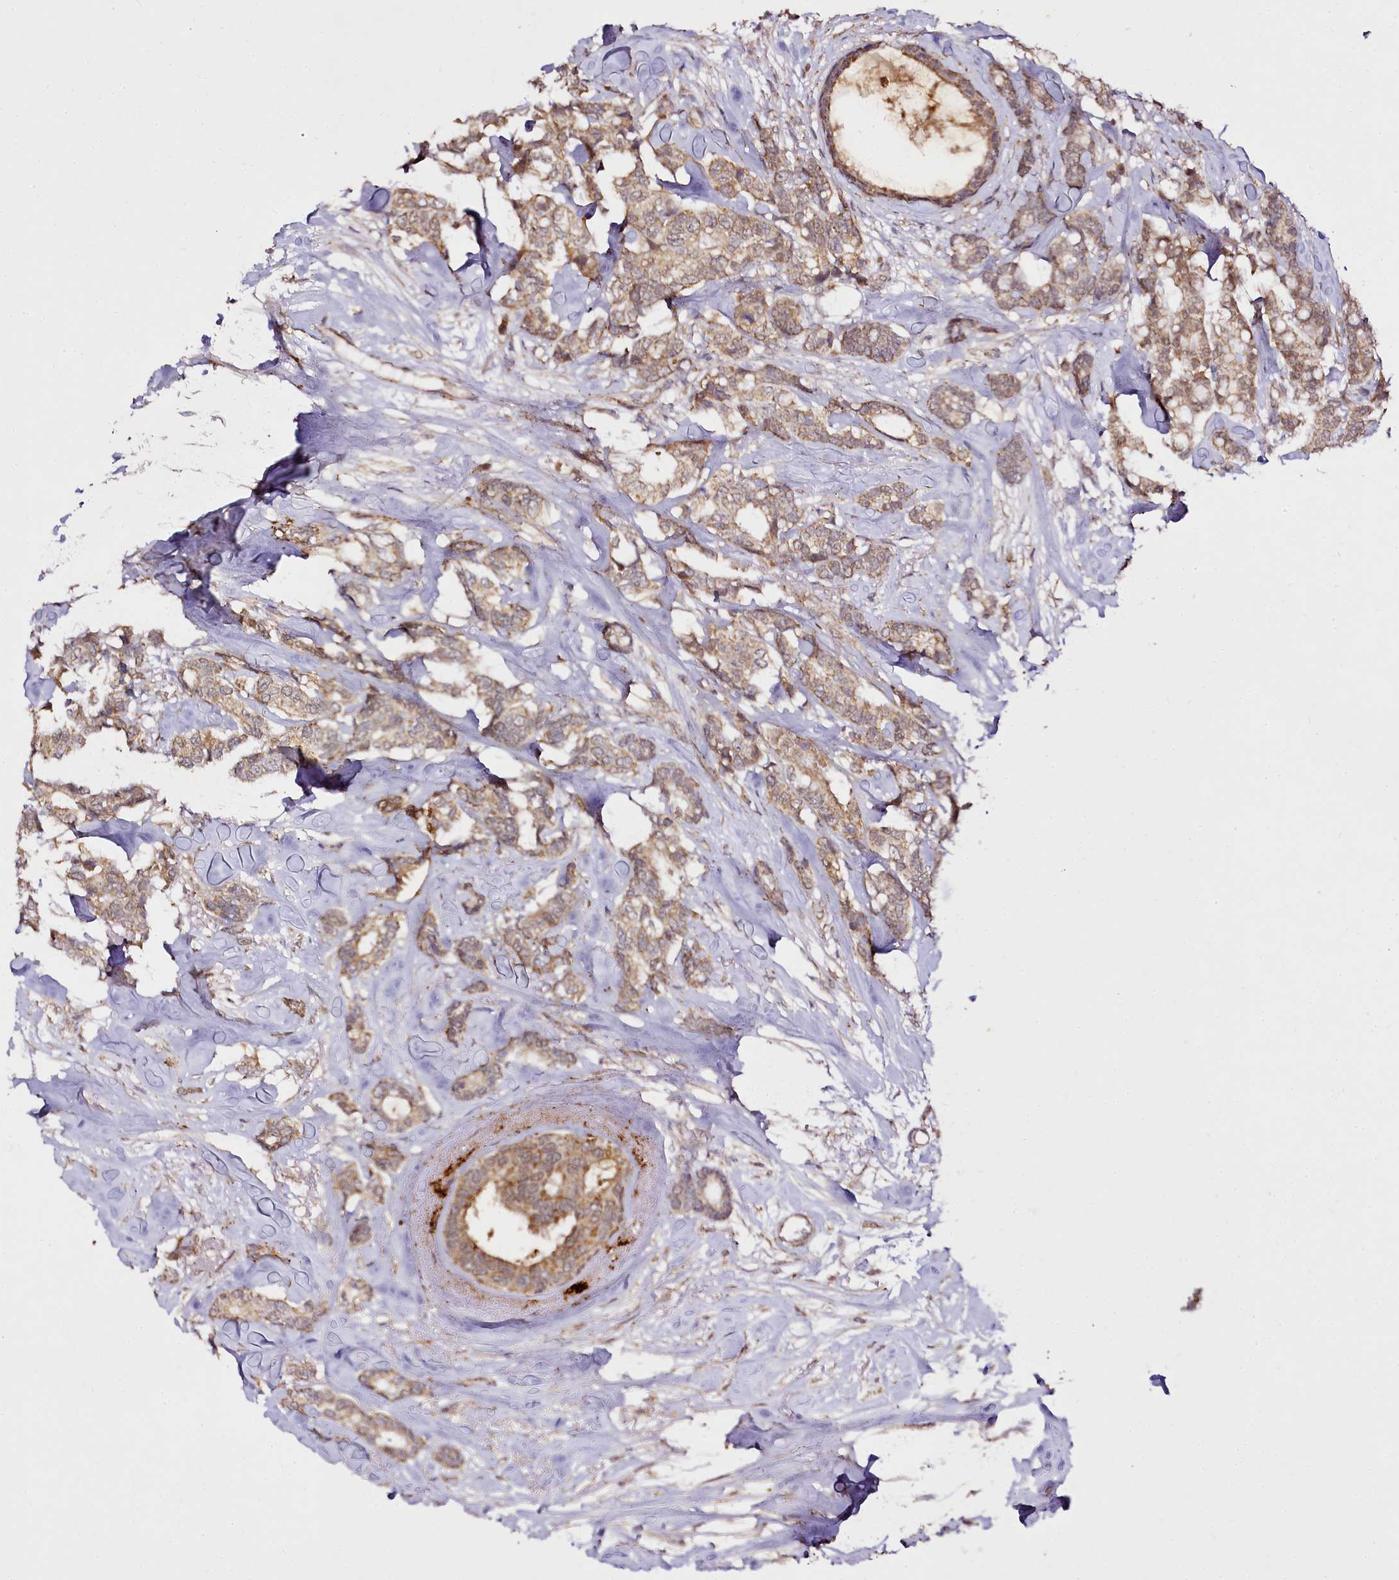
{"staining": {"intensity": "moderate", "quantity": ">75%", "location": "cytoplasmic/membranous"}, "tissue": "breast cancer", "cell_type": "Tumor cells", "image_type": "cancer", "snomed": [{"axis": "morphology", "description": "Duct carcinoma"}, {"axis": "topography", "description": "Breast"}], "caption": "Brown immunohistochemical staining in human breast cancer demonstrates moderate cytoplasmic/membranous positivity in approximately >75% of tumor cells.", "gene": "EDIL3", "patient": {"sex": "female", "age": 87}}